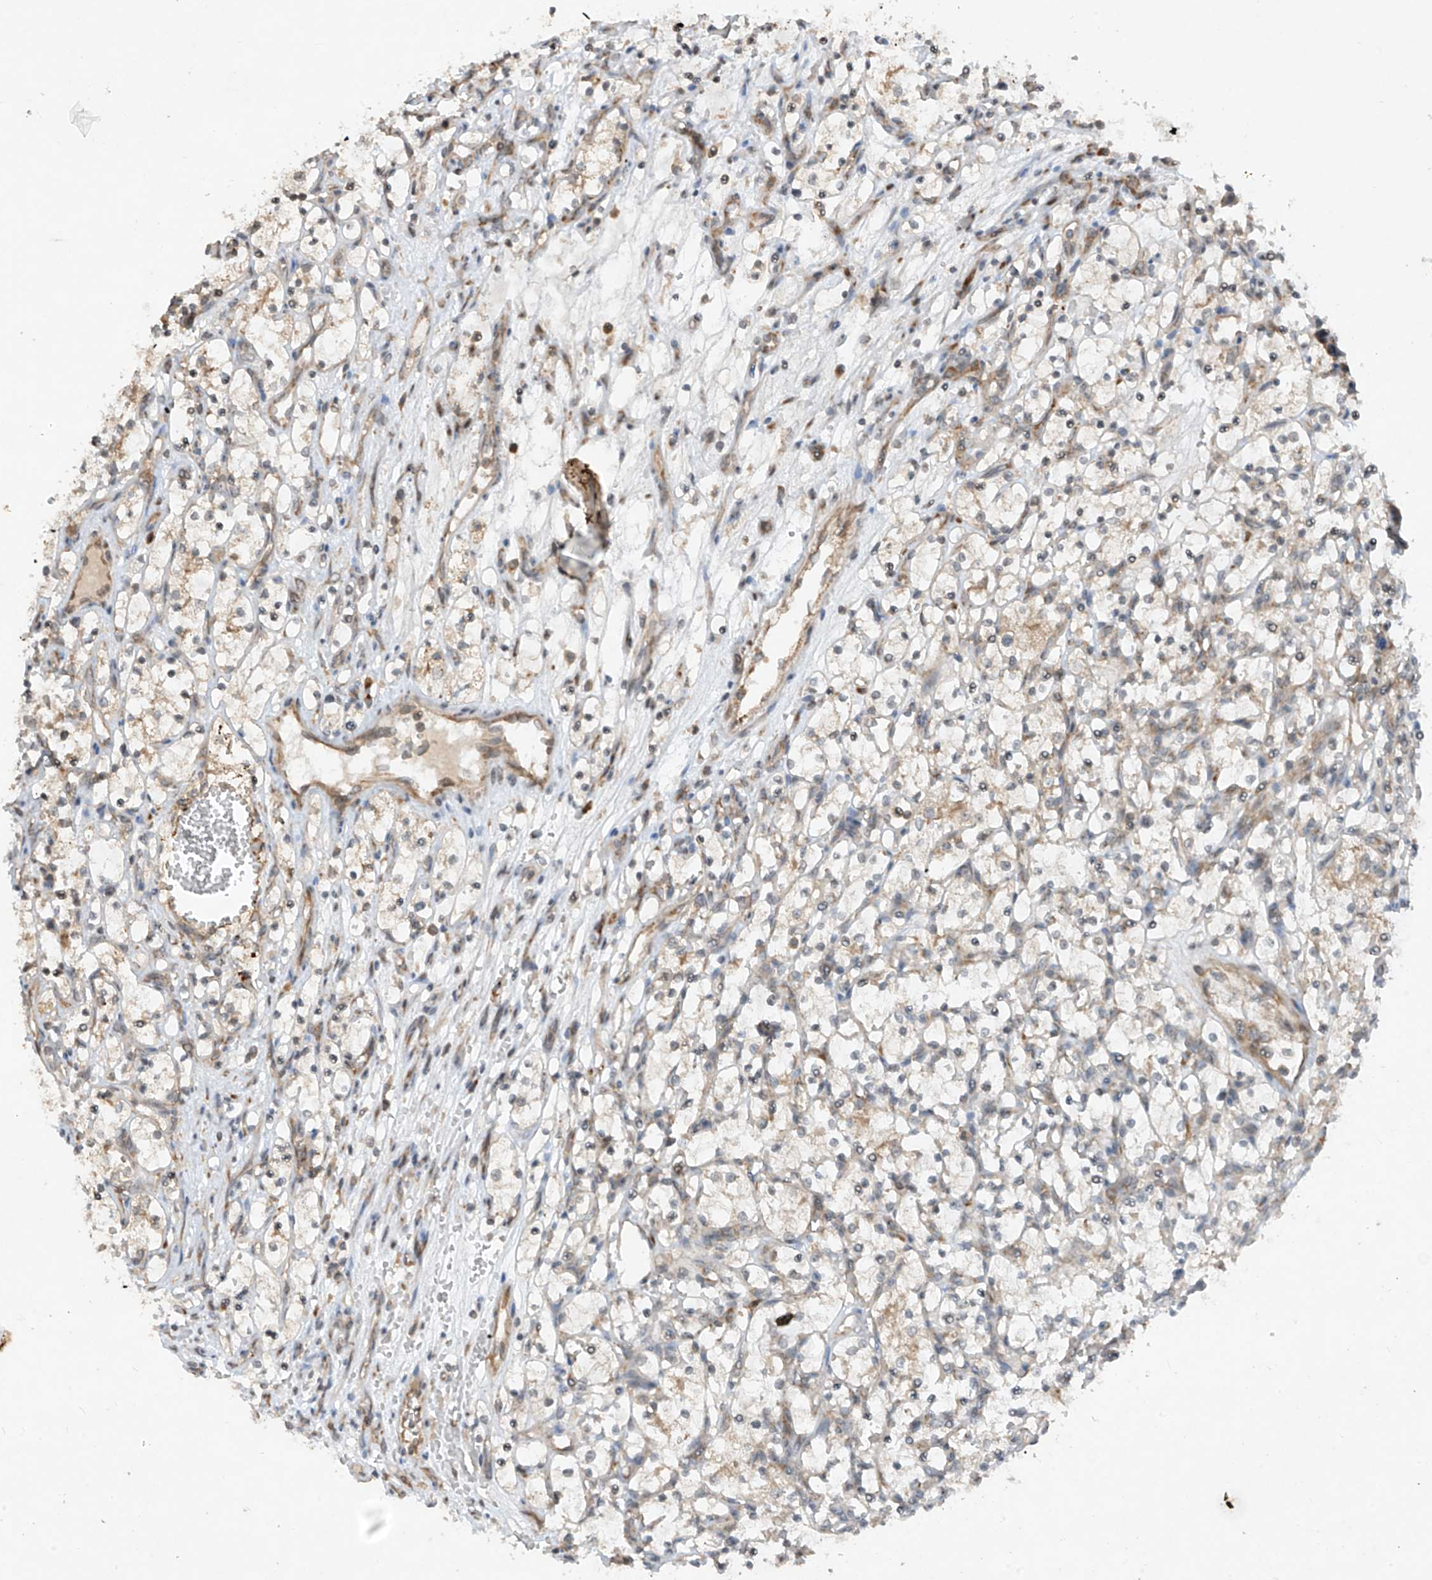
{"staining": {"intensity": "negative", "quantity": "none", "location": "none"}, "tissue": "renal cancer", "cell_type": "Tumor cells", "image_type": "cancer", "snomed": [{"axis": "morphology", "description": "Adenocarcinoma, NOS"}, {"axis": "topography", "description": "Kidney"}], "caption": "Tumor cells show no significant protein staining in renal adenocarcinoma.", "gene": "RPL34", "patient": {"sex": "female", "age": 69}}